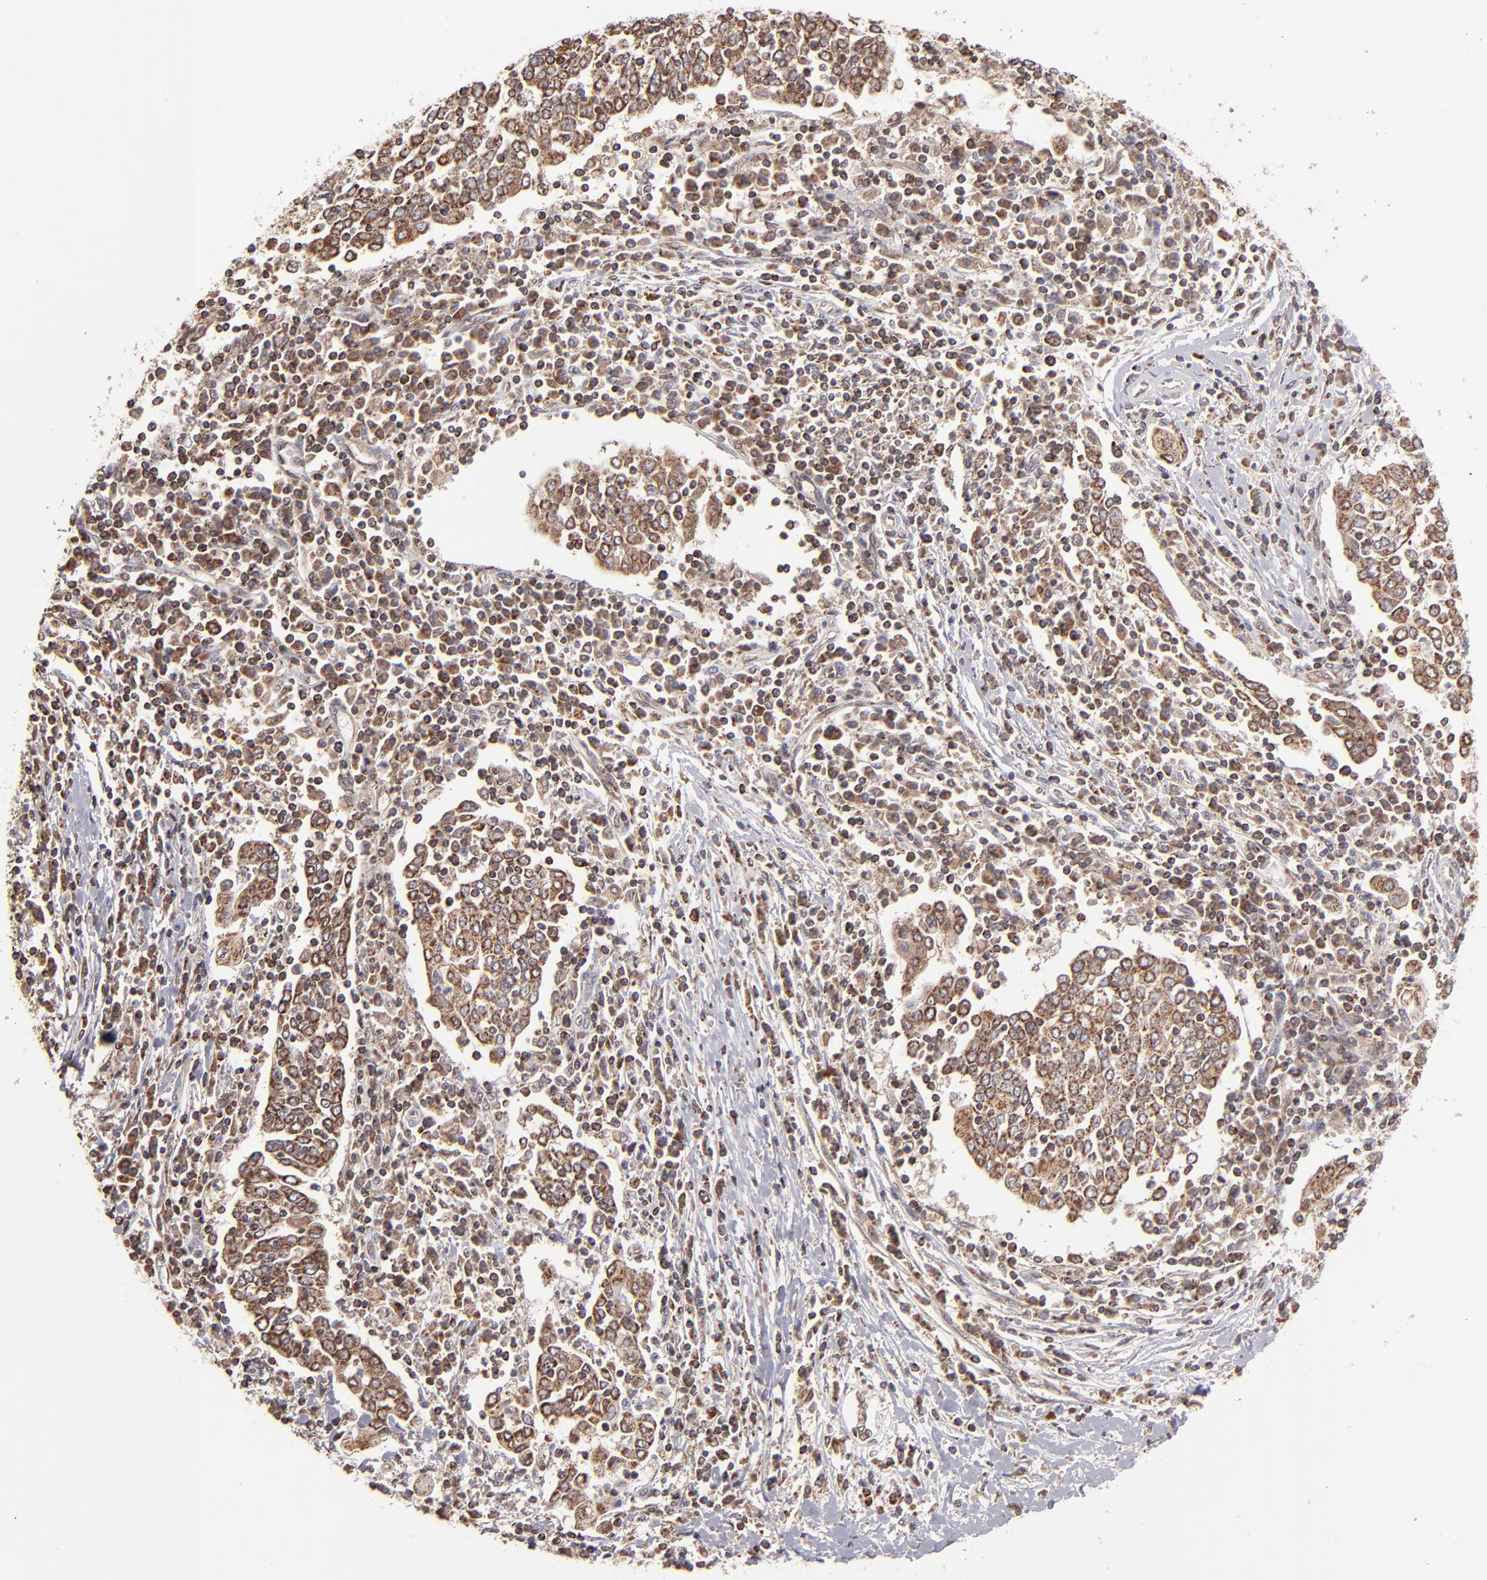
{"staining": {"intensity": "moderate", "quantity": ">75%", "location": "cytoplasmic/membranous"}, "tissue": "cervical cancer", "cell_type": "Tumor cells", "image_type": "cancer", "snomed": [{"axis": "morphology", "description": "Squamous cell carcinoma, NOS"}, {"axis": "topography", "description": "Cervix"}], "caption": "A medium amount of moderate cytoplasmic/membranous expression is appreciated in approximately >75% of tumor cells in cervical cancer tissue.", "gene": "SLC15A1", "patient": {"sex": "female", "age": 40}}